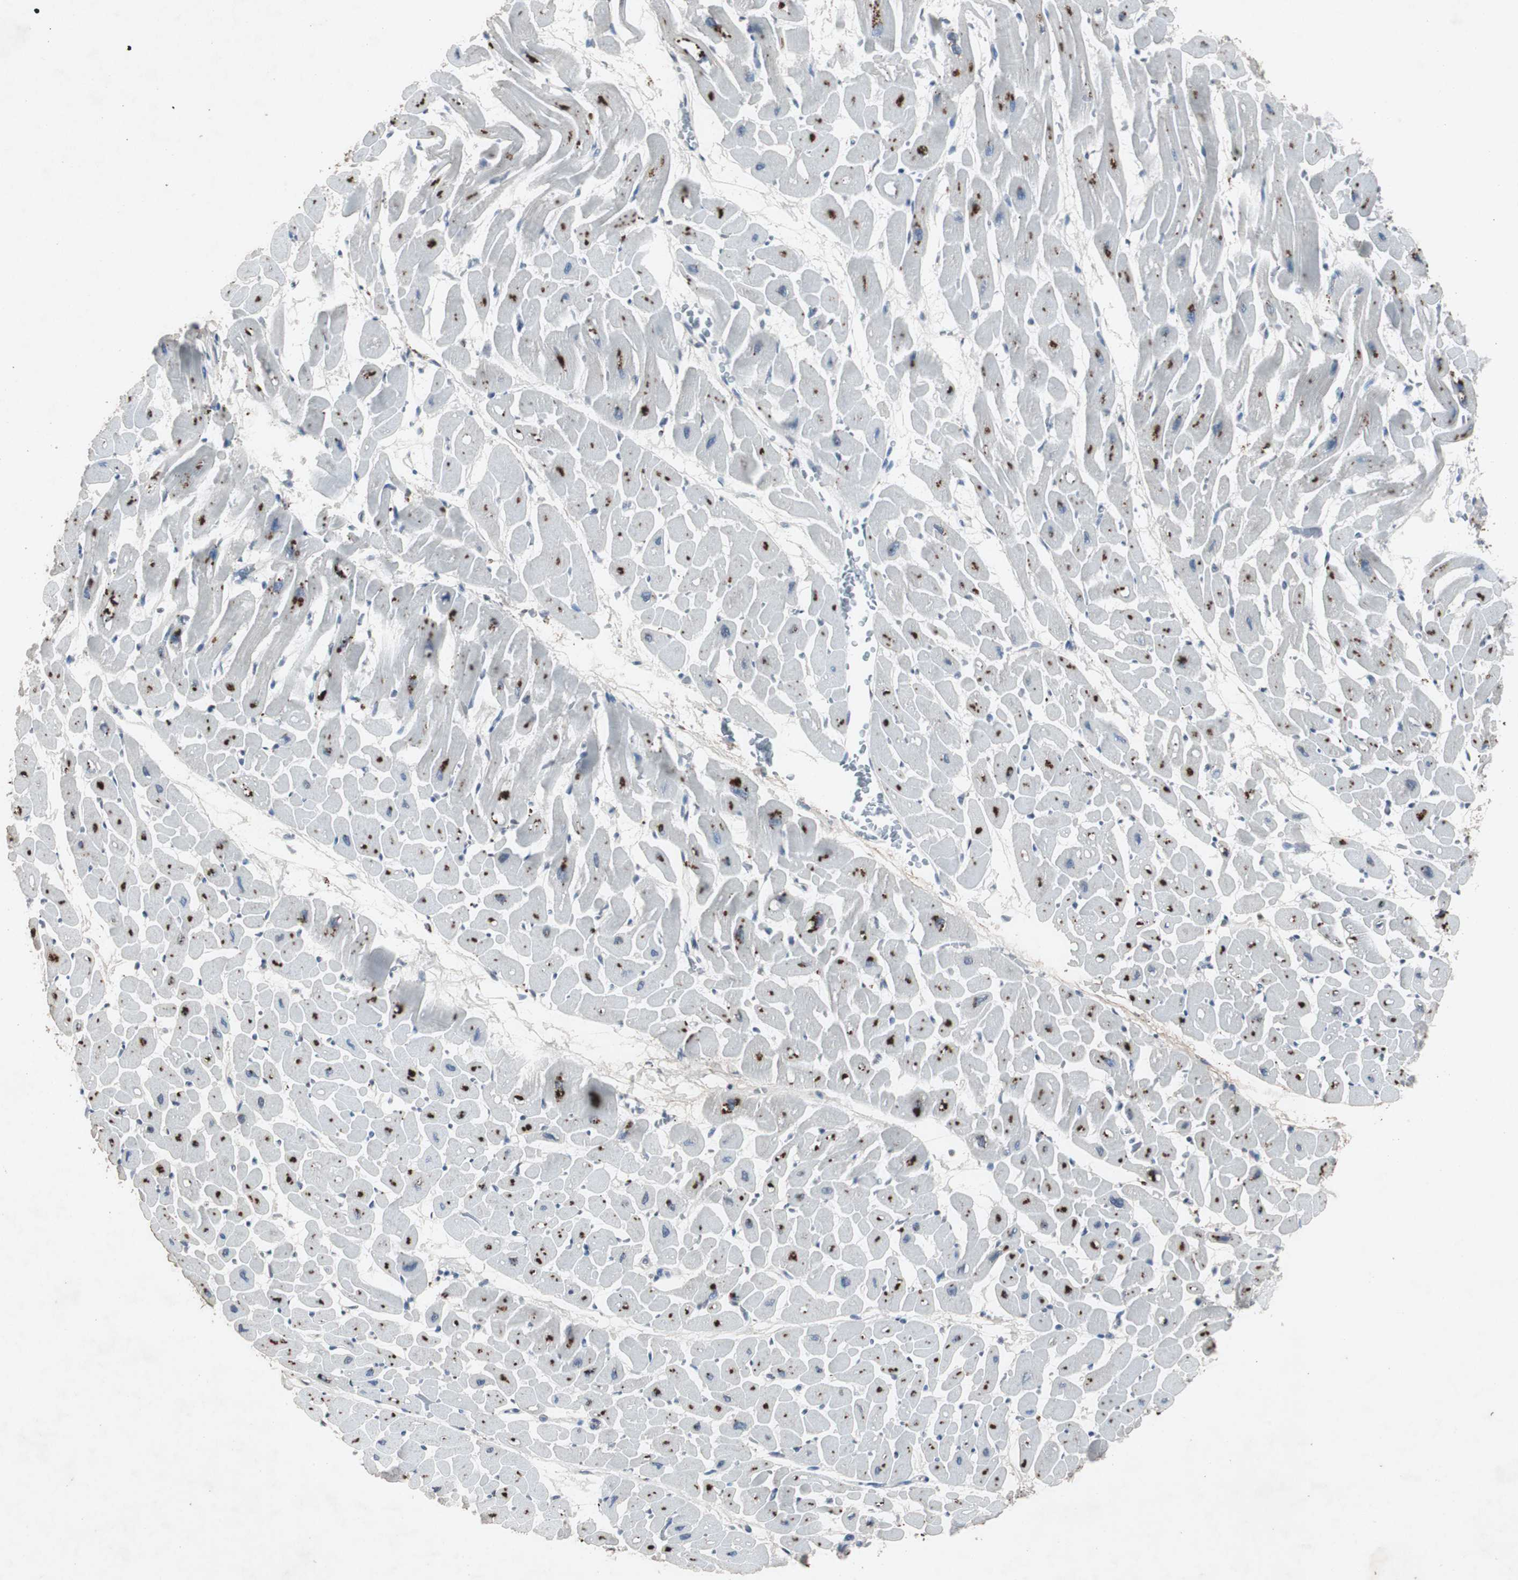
{"staining": {"intensity": "moderate", "quantity": "25%-75%", "location": "cytoplasmic/membranous"}, "tissue": "heart muscle", "cell_type": "Cardiomyocytes", "image_type": "normal", "snomed": [{"axis": "morphology", "description": "Normal tissue, NOS"}, {"axis": "topography", "description": "Heart"}], "caption": "Cardiomyocytes exhibit medium levels of moderate cytoplasmic/membranous expression in approximately 25%-75% of cells in benign human heart muscle.", "gene": "ADNP2", "patient": {"sex": "male", "age": 45}}